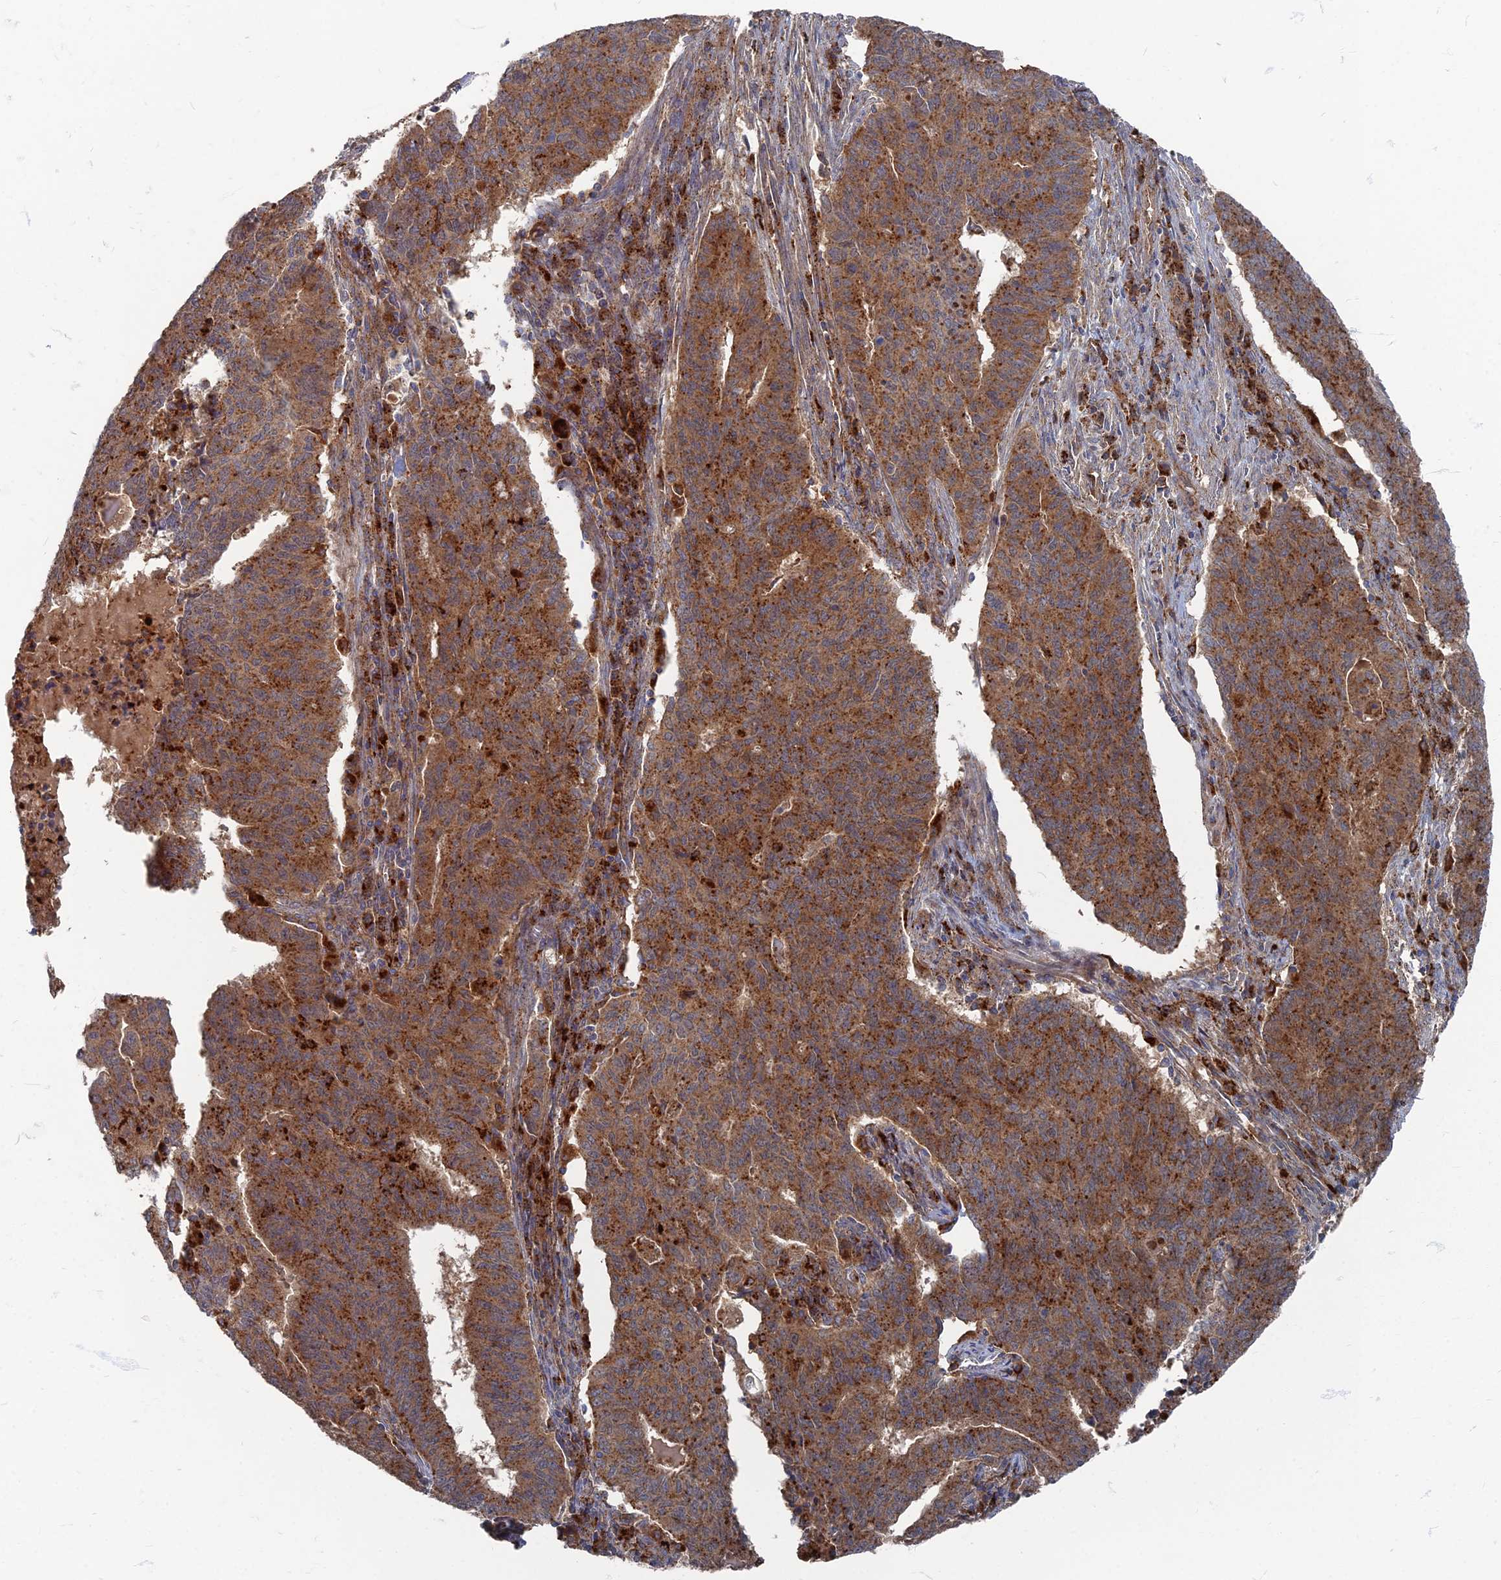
{"staining": {"intensity": "strong", "quantity": ">75%", "location": "cytoplasmic/membranous"}, "tissue": "endometrial cancer", "cell_type": "Tumor cells", "image_type": "cancer", "snomed": [{"axis": "morphology", "description": "Adenocarcinoma, NOS"}, {"axis": "topography", "description": "Endometrium"}], "caption": "Protein staining reveals strong cytoplasmic/membranous expression in approximately >75% of tumor cells in endometrial adenocarcinoma.", "gene": "PPCDC", "patient": {"sex": "female", "age": 59}}